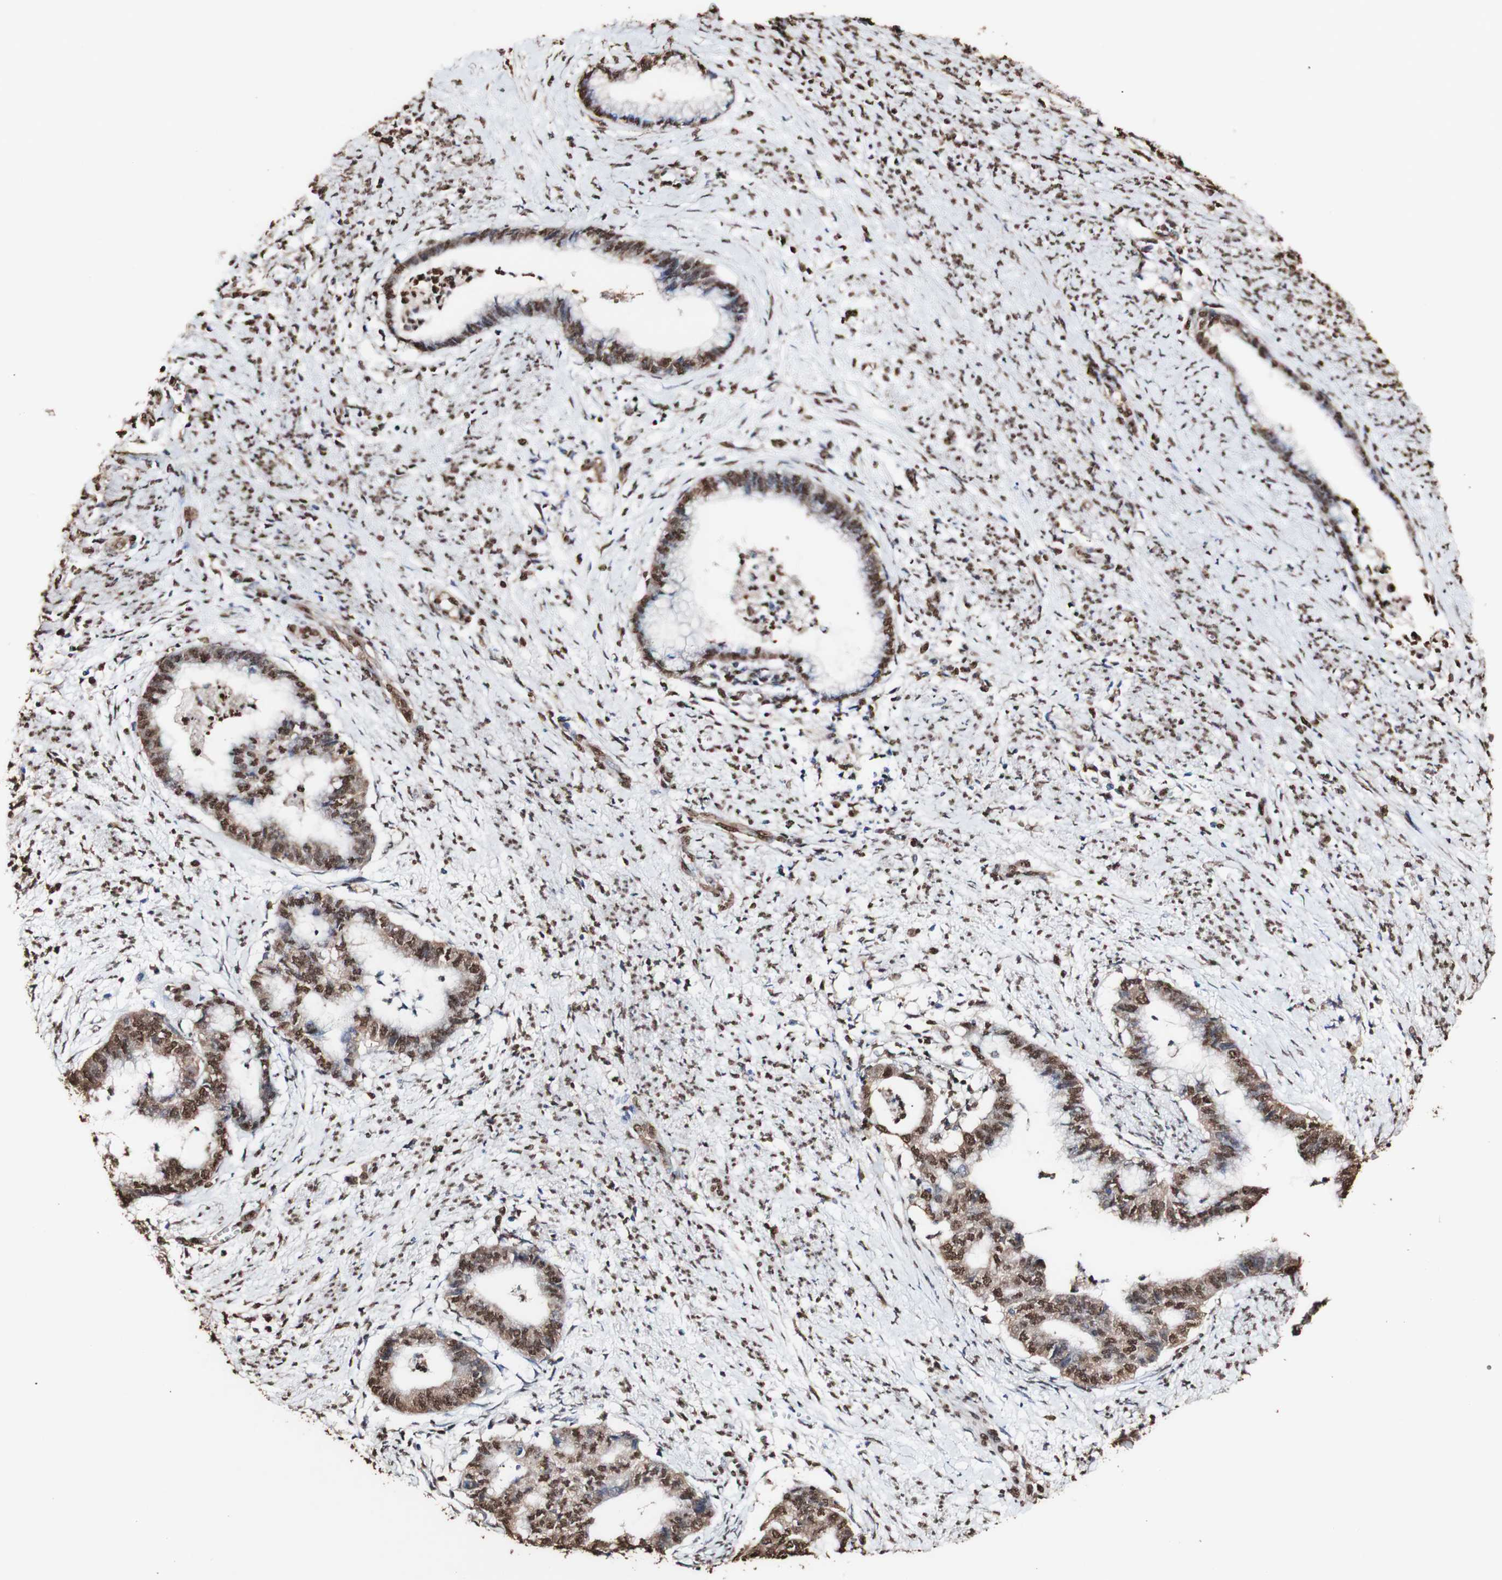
{"staining": {"intensity": "strong", "quantity": ">75%", "location": "cytoplasmic/membranous,nuclear"}, "tissue": "endometrial cancer", "cell_type": "Tumor cells", "image_type": "cancer", "snomed": [{"axis": "morphology", "description": "Necrosis, NOS"}, {"axis": "morphology", "description": "Adenocarcinoma, NOS"}, {"axis": "topography", "description": "Endometrium"}], "caption": "DAB immunohistochemical staining of endometrial cancer displays strong cytoplasmic/membranous and nuclear protein expression in about >75% of tumor cells.", "gene": "PIDD1", "patient": {"sex": "female", "age": 79}}